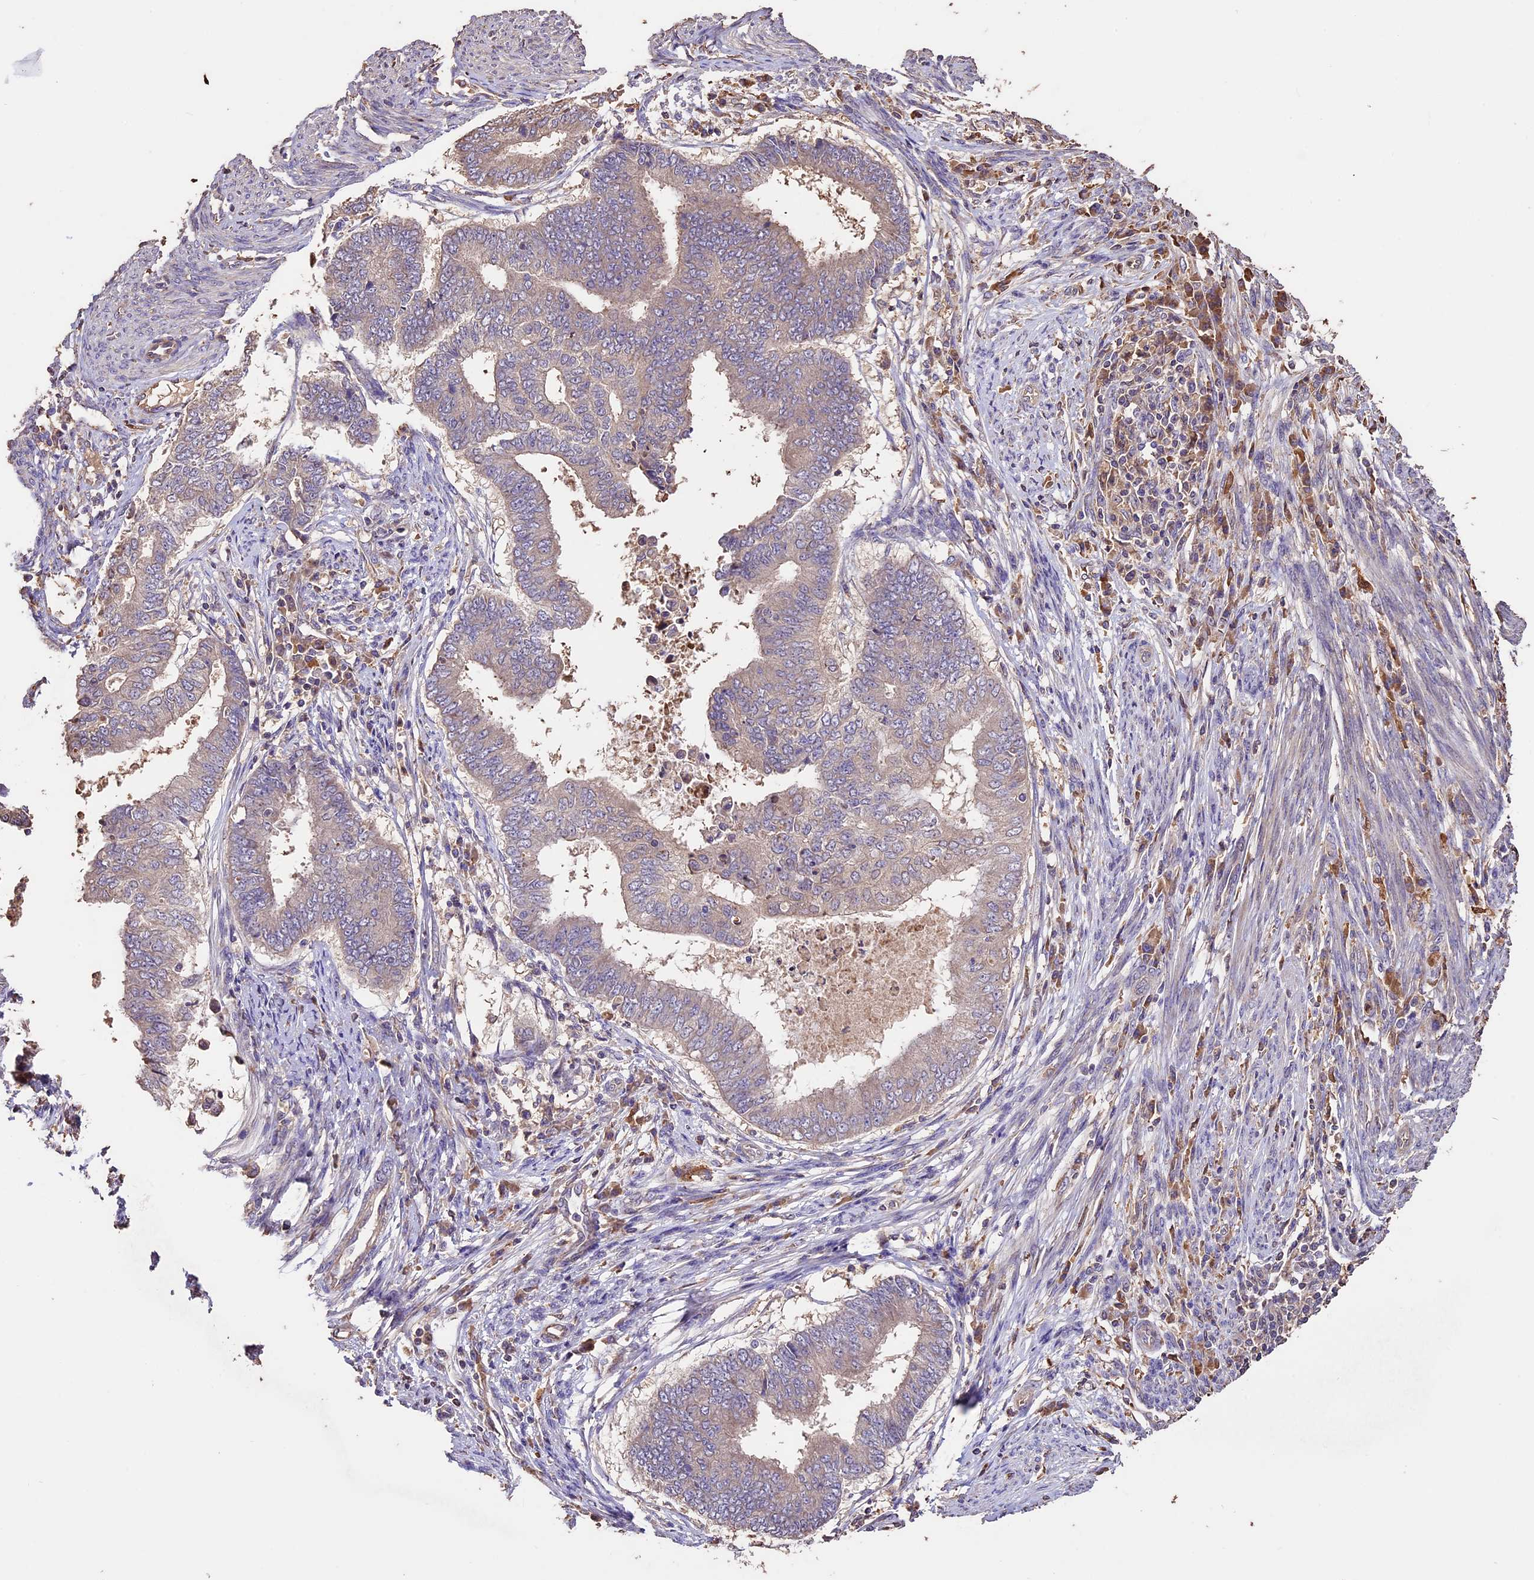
{"staining": {"intensity": "weak", "quantity": "<25%", "location": "cytoplasmic/membranous"}, "tissue": "endometrial cancer", "cell_type": "Tumor cells", "image_type": "cancer", "snomed": [{"axis": "morphology", "description": "Polyp, NOS"}, {"axis": "morphology", "description": "Adenocarcinoma, NOS"}, {"axis": "morphology", "description": "Adenoma, NOS"}, {"axis": "topography", "description": "Endometrium"}], "caption": "Protein analysis of endometrial cancer displays no significant staining in tumor cells.", "gene": "CRLF1", "patient": {"sex": "female", "age": 79}}